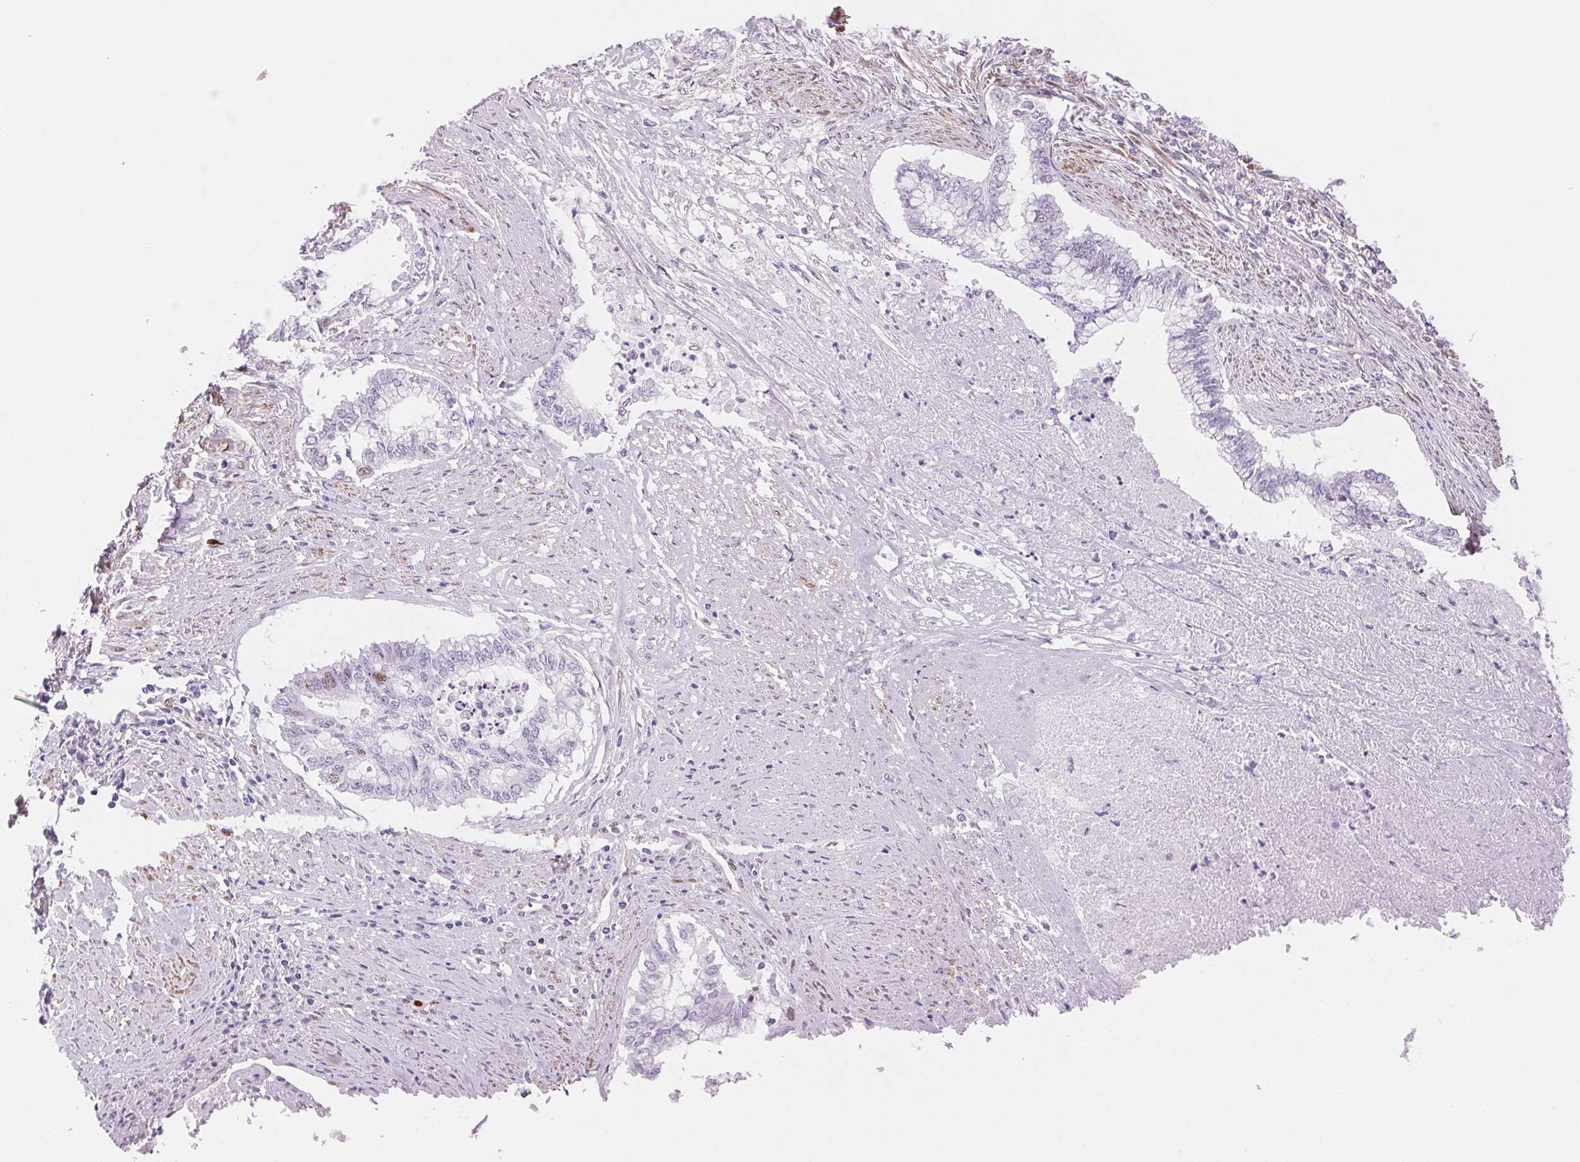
{"staining": {"intensity": "weak", "quantity": "<25%", "location": "nuclear"}, "tissue": "endometrial cancer", "cell_type": "Tumor cells", "image_type": "cancer", "snomed": [{"axis": "morphology", "description": "Adenocarcinoma, NOS"}, {"axis": "topography", "description": "Endometrium"}], "caption": "Immunohistochemistry (IHC) photomicrograph of endometrial cancer stained for a protein (brown), which shows no positivity in tumor cells. Brightfield microscopy of immunohistochemistry (IHC) stained with DAB (brown) and hematoxylin (blue), captured at high magnification.", "gene": "SMTN", "patient": {"sex": "female", "age": 79}}